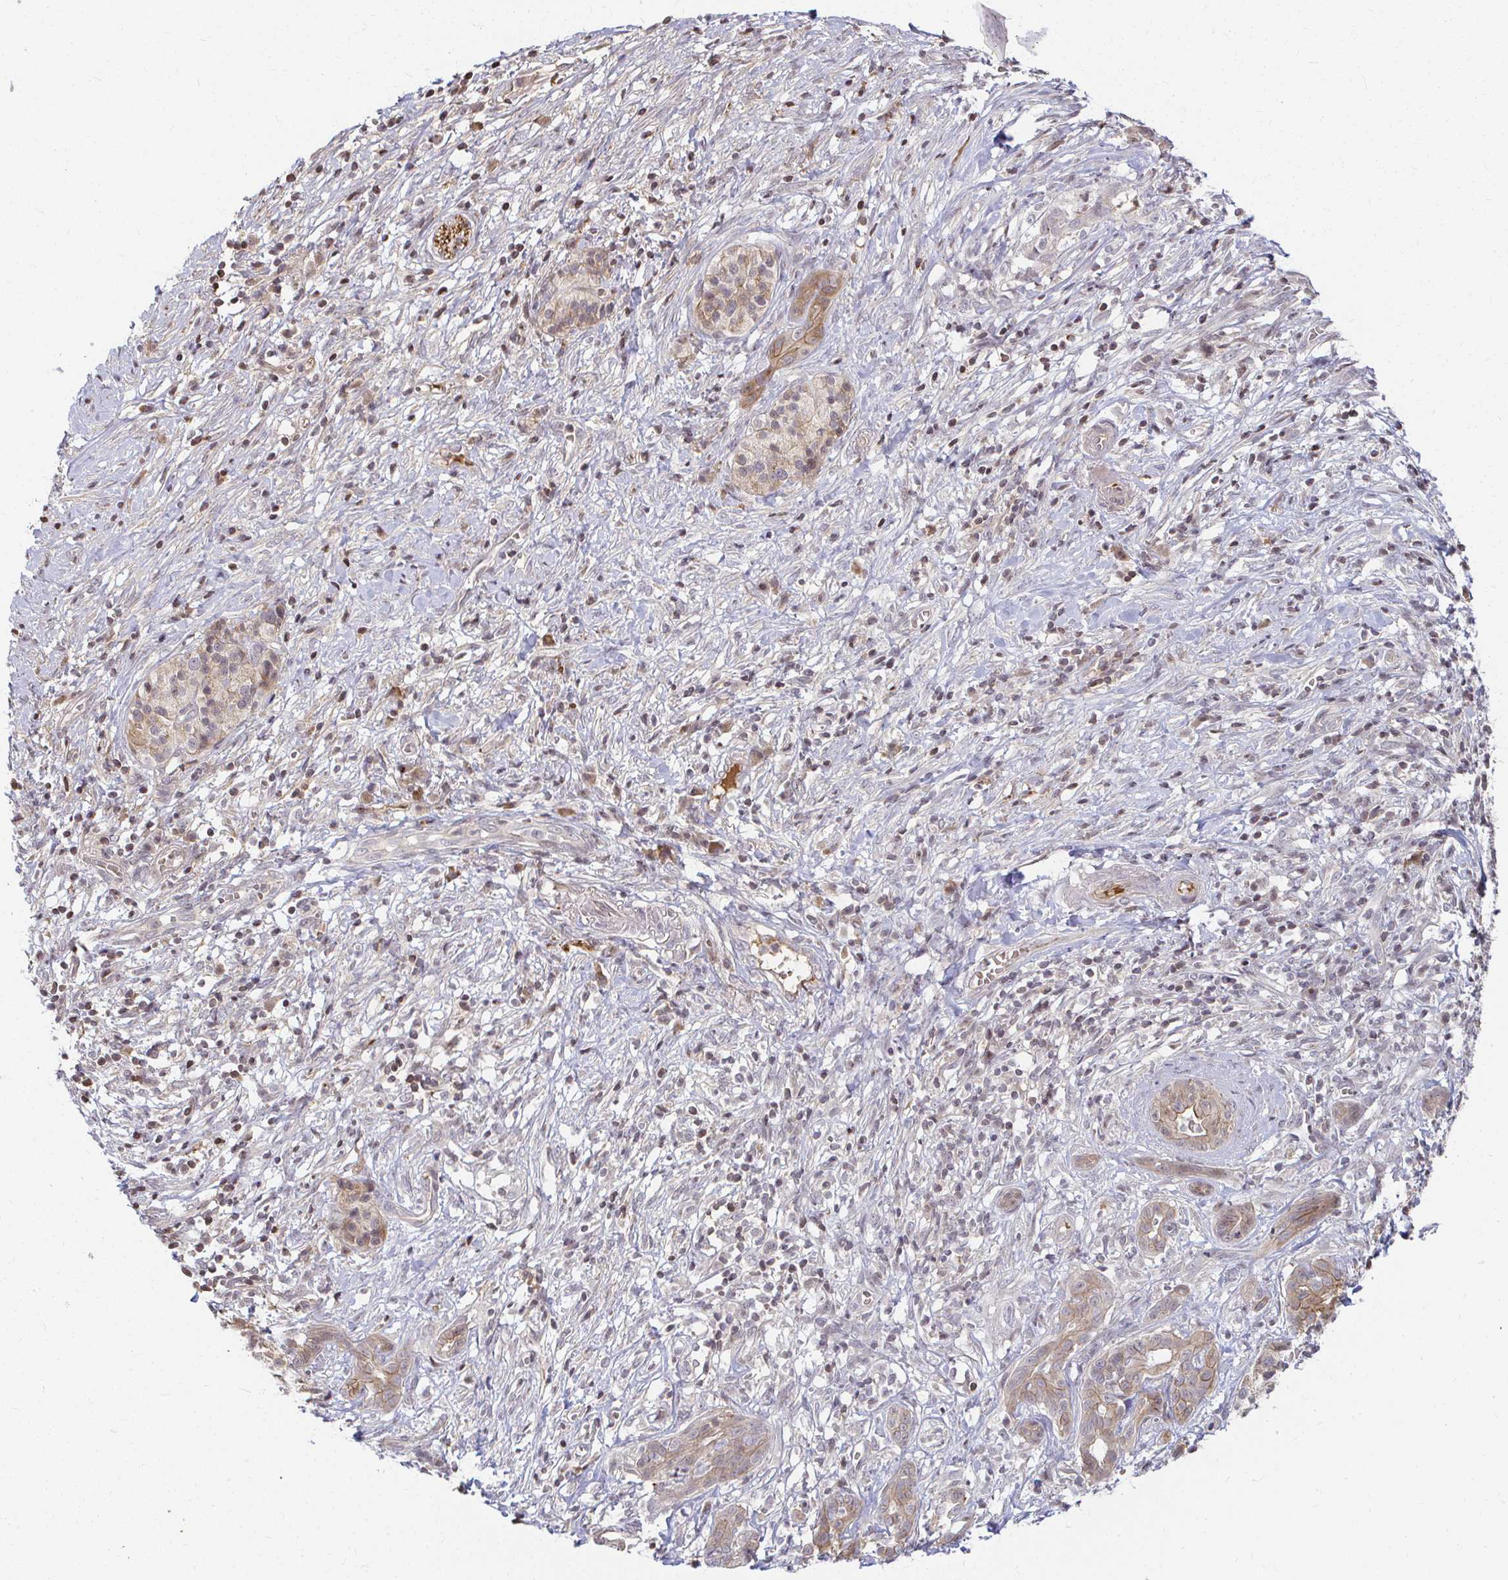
{"staining": {"intensity": "weak", "quantity": ">75%", "location": "cytoplasmic/membranous"}, "tissue": "pancreatic cancer", "cell_type": "Tumor cells", "image_type": "cancer", "snomed": [{"axis": "morphology", "description": "Adenocarcinoma, NOS"}, {"axis": "topography", "description": "Pancreas"}], "caption": "A brown stain shows weak cytoplasmic/membranous positivity of a protein in human pancreatic cancer (adenocarcinoma) tumor cells.", "gene": "ANK3", "patient": {"sex": "male", "age": 61}}